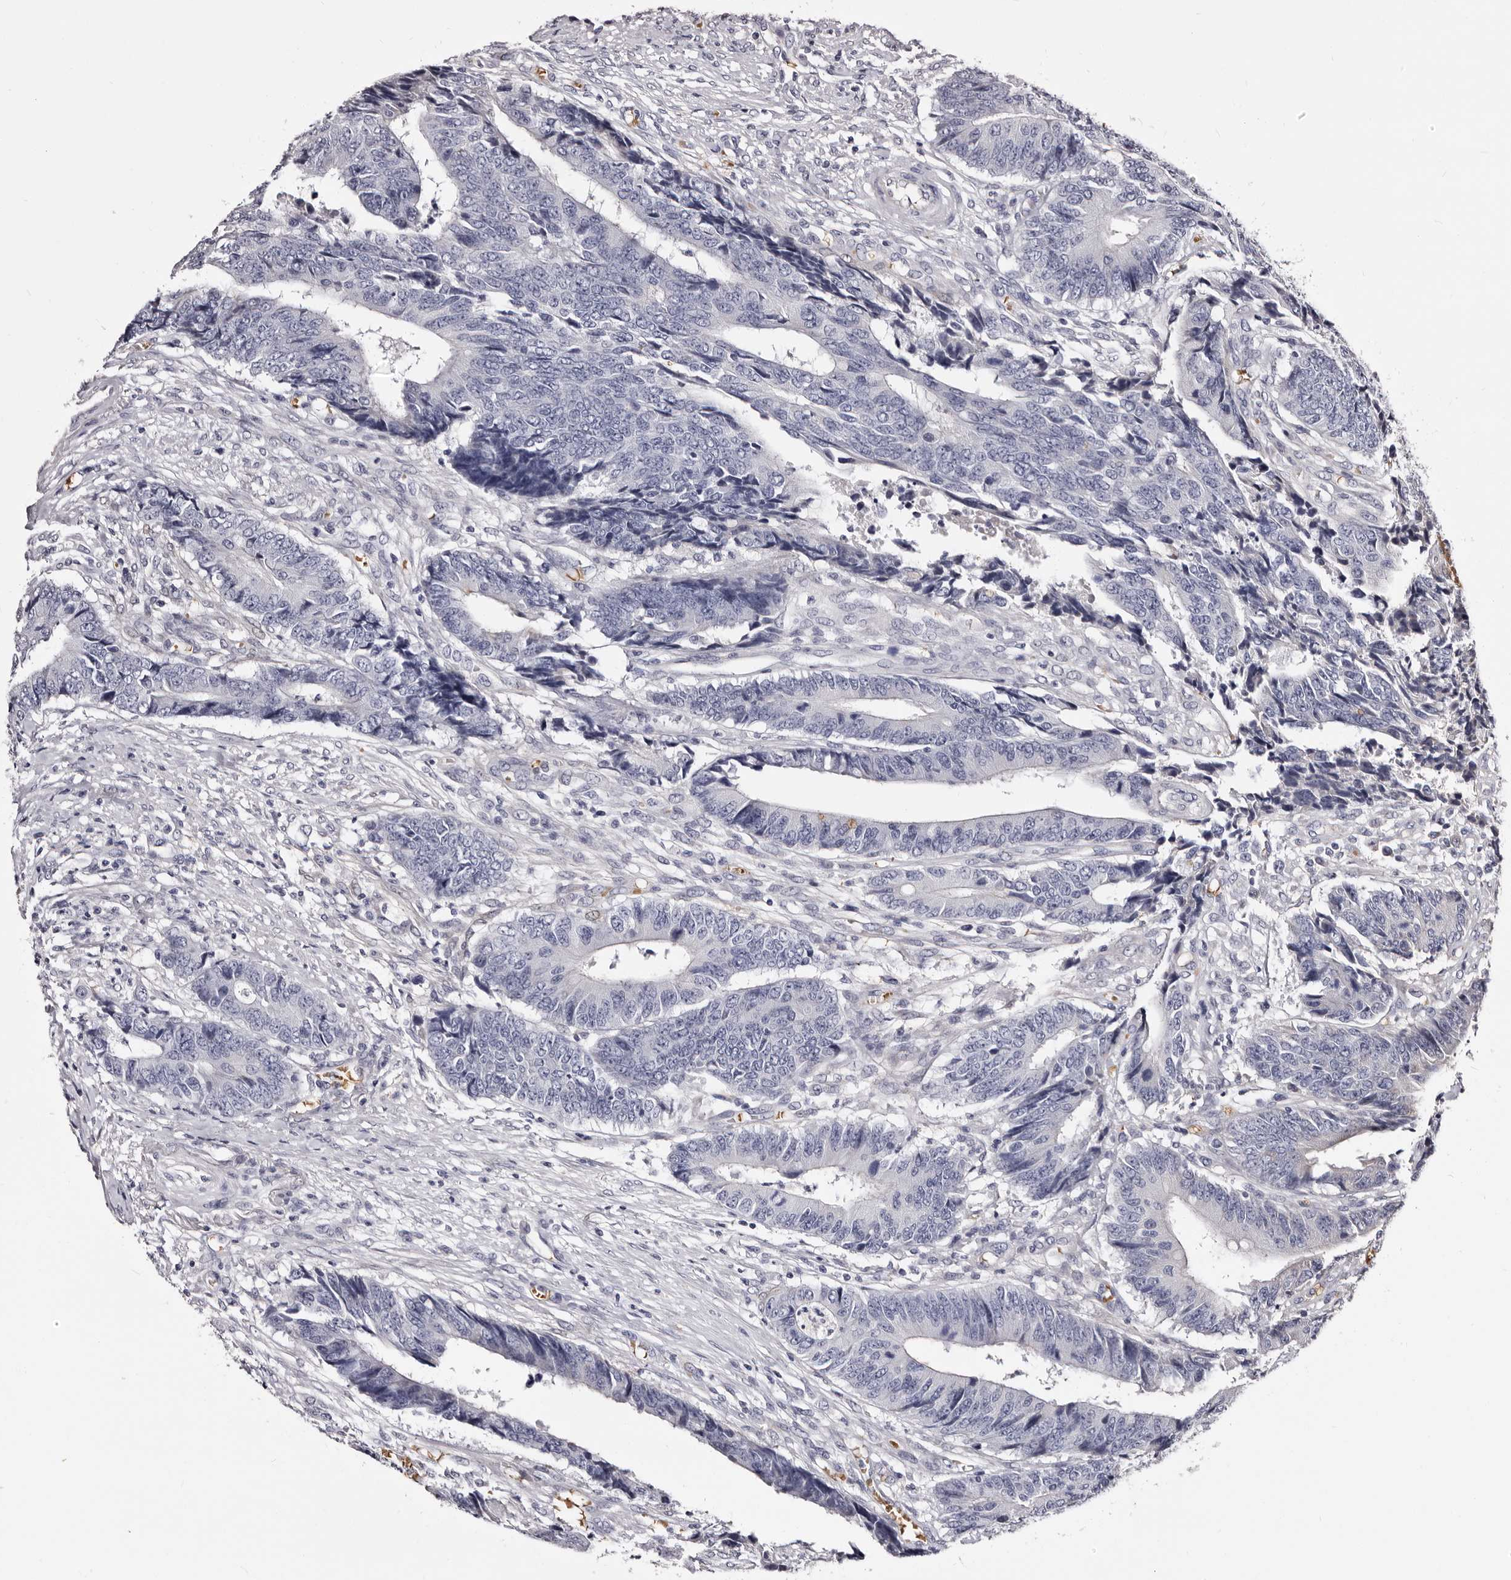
{"staining": {"intensity": "negative", "quantity": "none", "location": "none"}, "tissue": "colorectal cancer", "cell_type": "Tumor cells", "image_type": "cancer", "snomed": [{"axis": "morphology", "description": "Adenocarcinoma, NOS"}, {"axis": "topography", "description": "Rectum"}], "caption": "A high-resolution photomicrograph shows immunohistochemistry staining of colorectal cancer (adenocarcinoma), which shows no significant positivity in tumor cells.", "gene": "BPGM", "patient": {"sex": "male", "age": 84}}